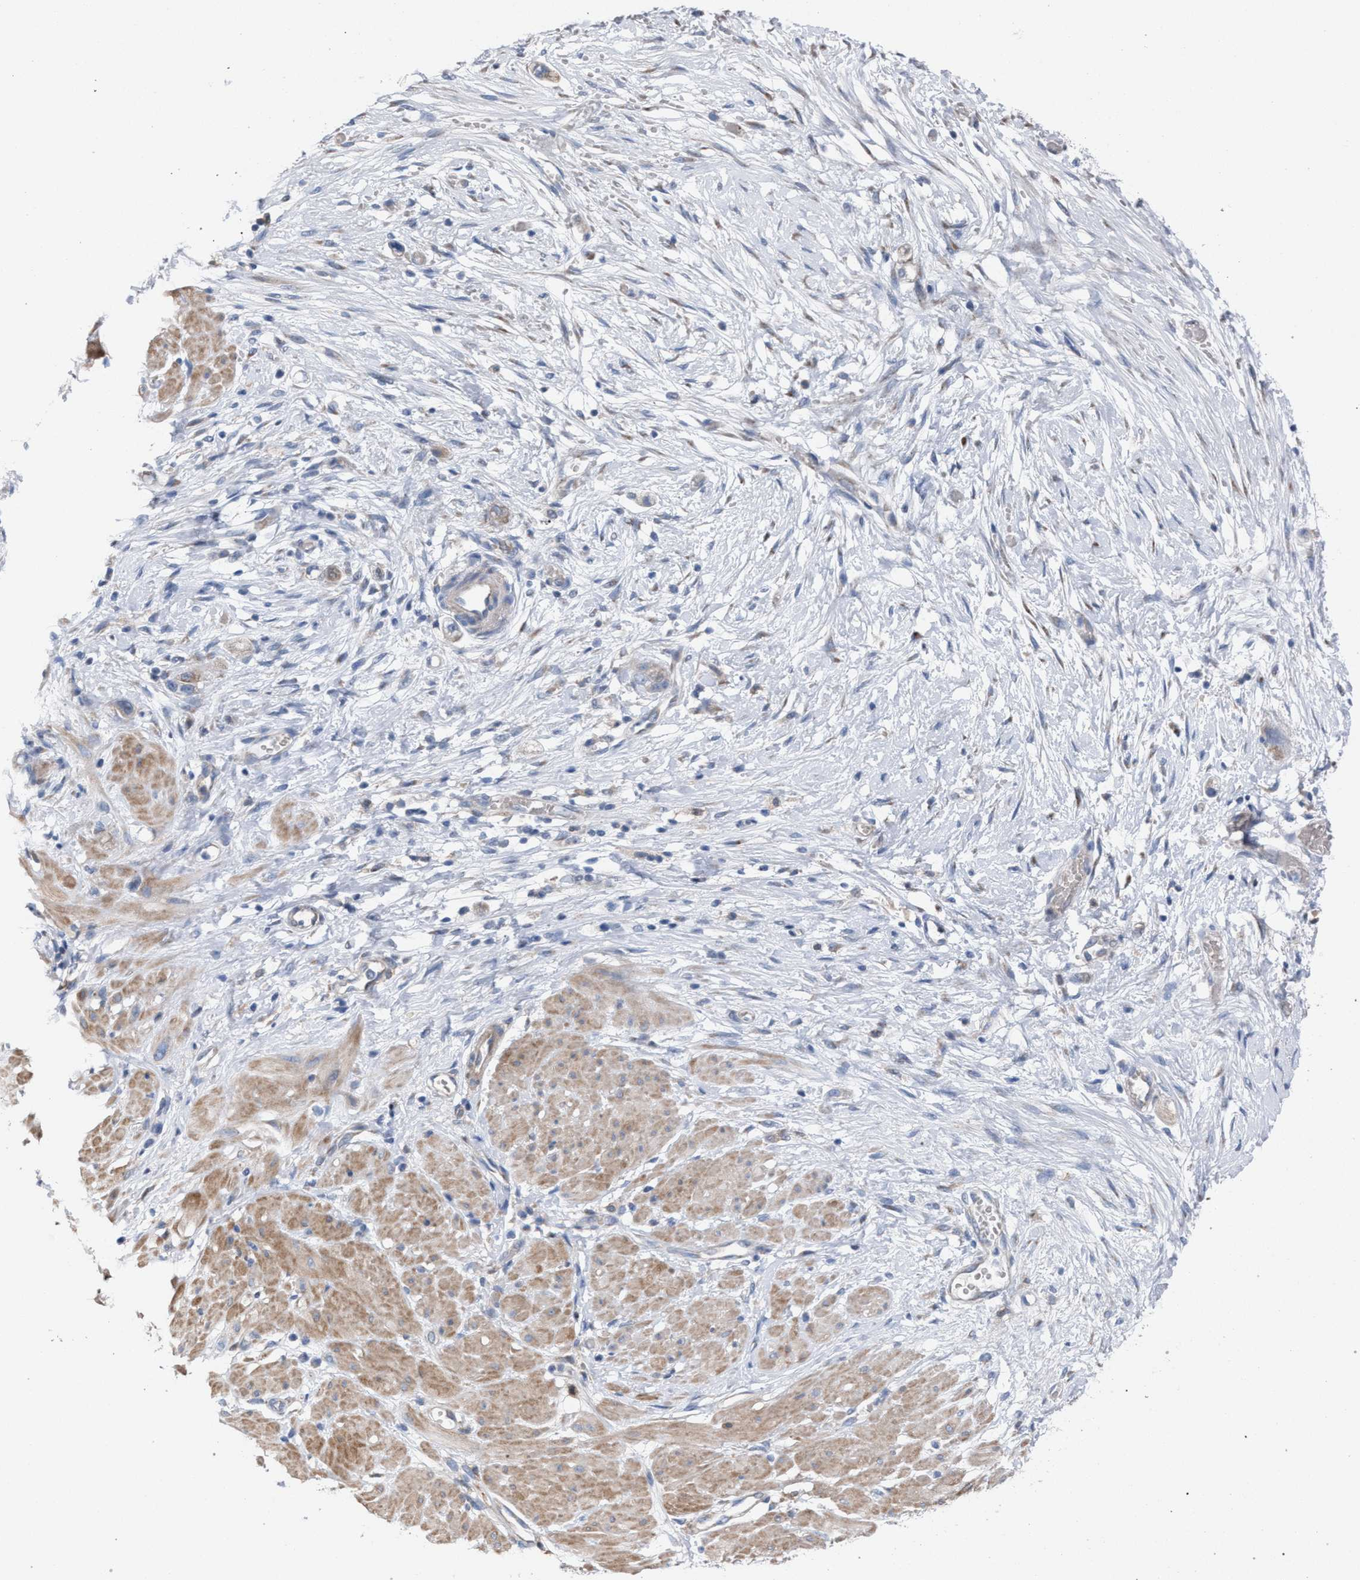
{"staining": {"intensity": "negative", "quantity": "none", "location": "none"}, "tissue": "stomach cancer", "cell_type": "Tumor cells", "image_type": "cancer", "snomed": [{"axis": "morphology", "description": "Adenocarcinoma, NOS"}, {"axis": "topography", "description": "Stomach"}, {"axis": "topography", "description": "Stomach, lower"}], "caption": "Image shows no significant protein staining in tumor cells of stomach adenocarcinoma. (Immunohistochemistry, brightfield microscopy, high magnification).", "gene": "RNF135", "patient": {"sex": "female", "age": 48}}